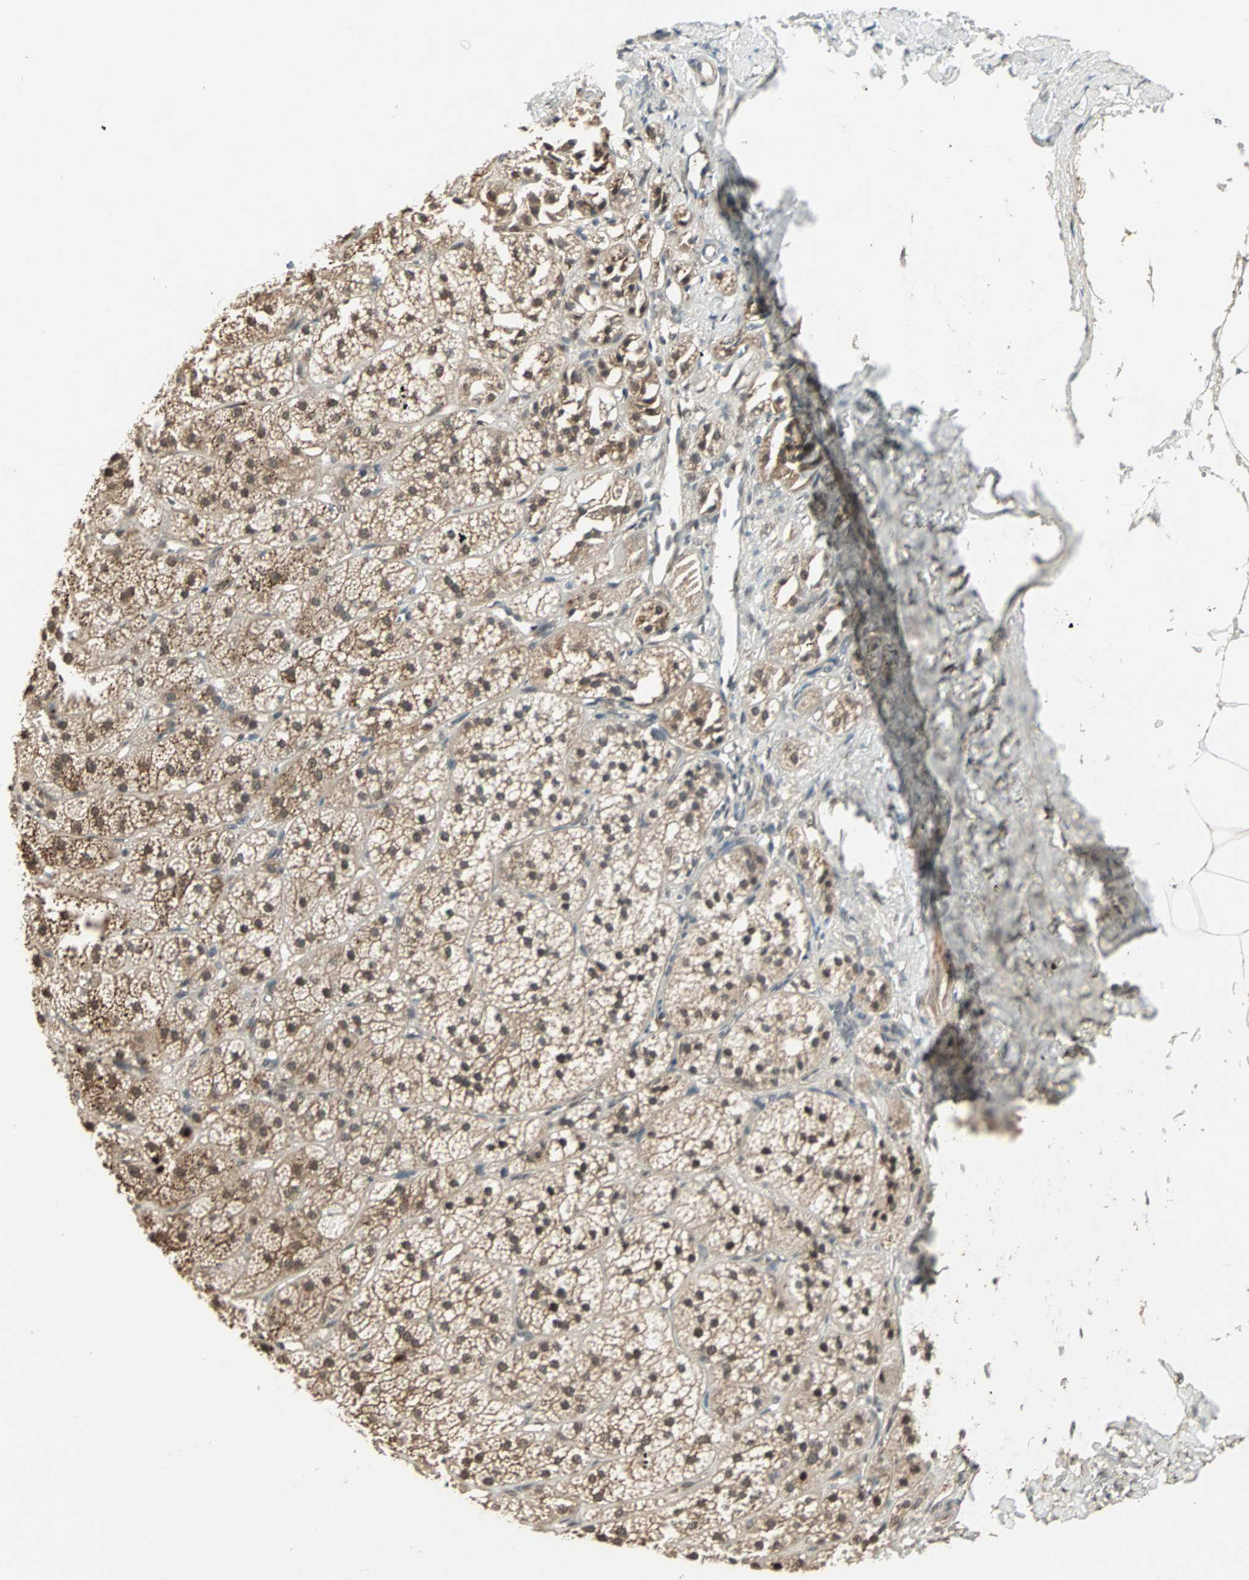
{"staining": {"intensity": "moderate", "quantity": ">75%", "location": "cytoplasmic/membranous,nuclear"}, "tissue": "adrenal gland", "cell_type": "Glandular cells", "image_type": "normal", "snomed": [{"axis": "morphology", "description": "Normal tissue, NOS"}, {"axis": "topography", "description": "Adrenal gland"}], "caption": "This is a histology image of immunohistochemistry staining of benign adrenal gland, which shows moderate expression in the cytoplasmic/membranous,nuclear of glandular cells.", "gene": "ZNF701", "patient": {"sex": "female", "age": 71}}